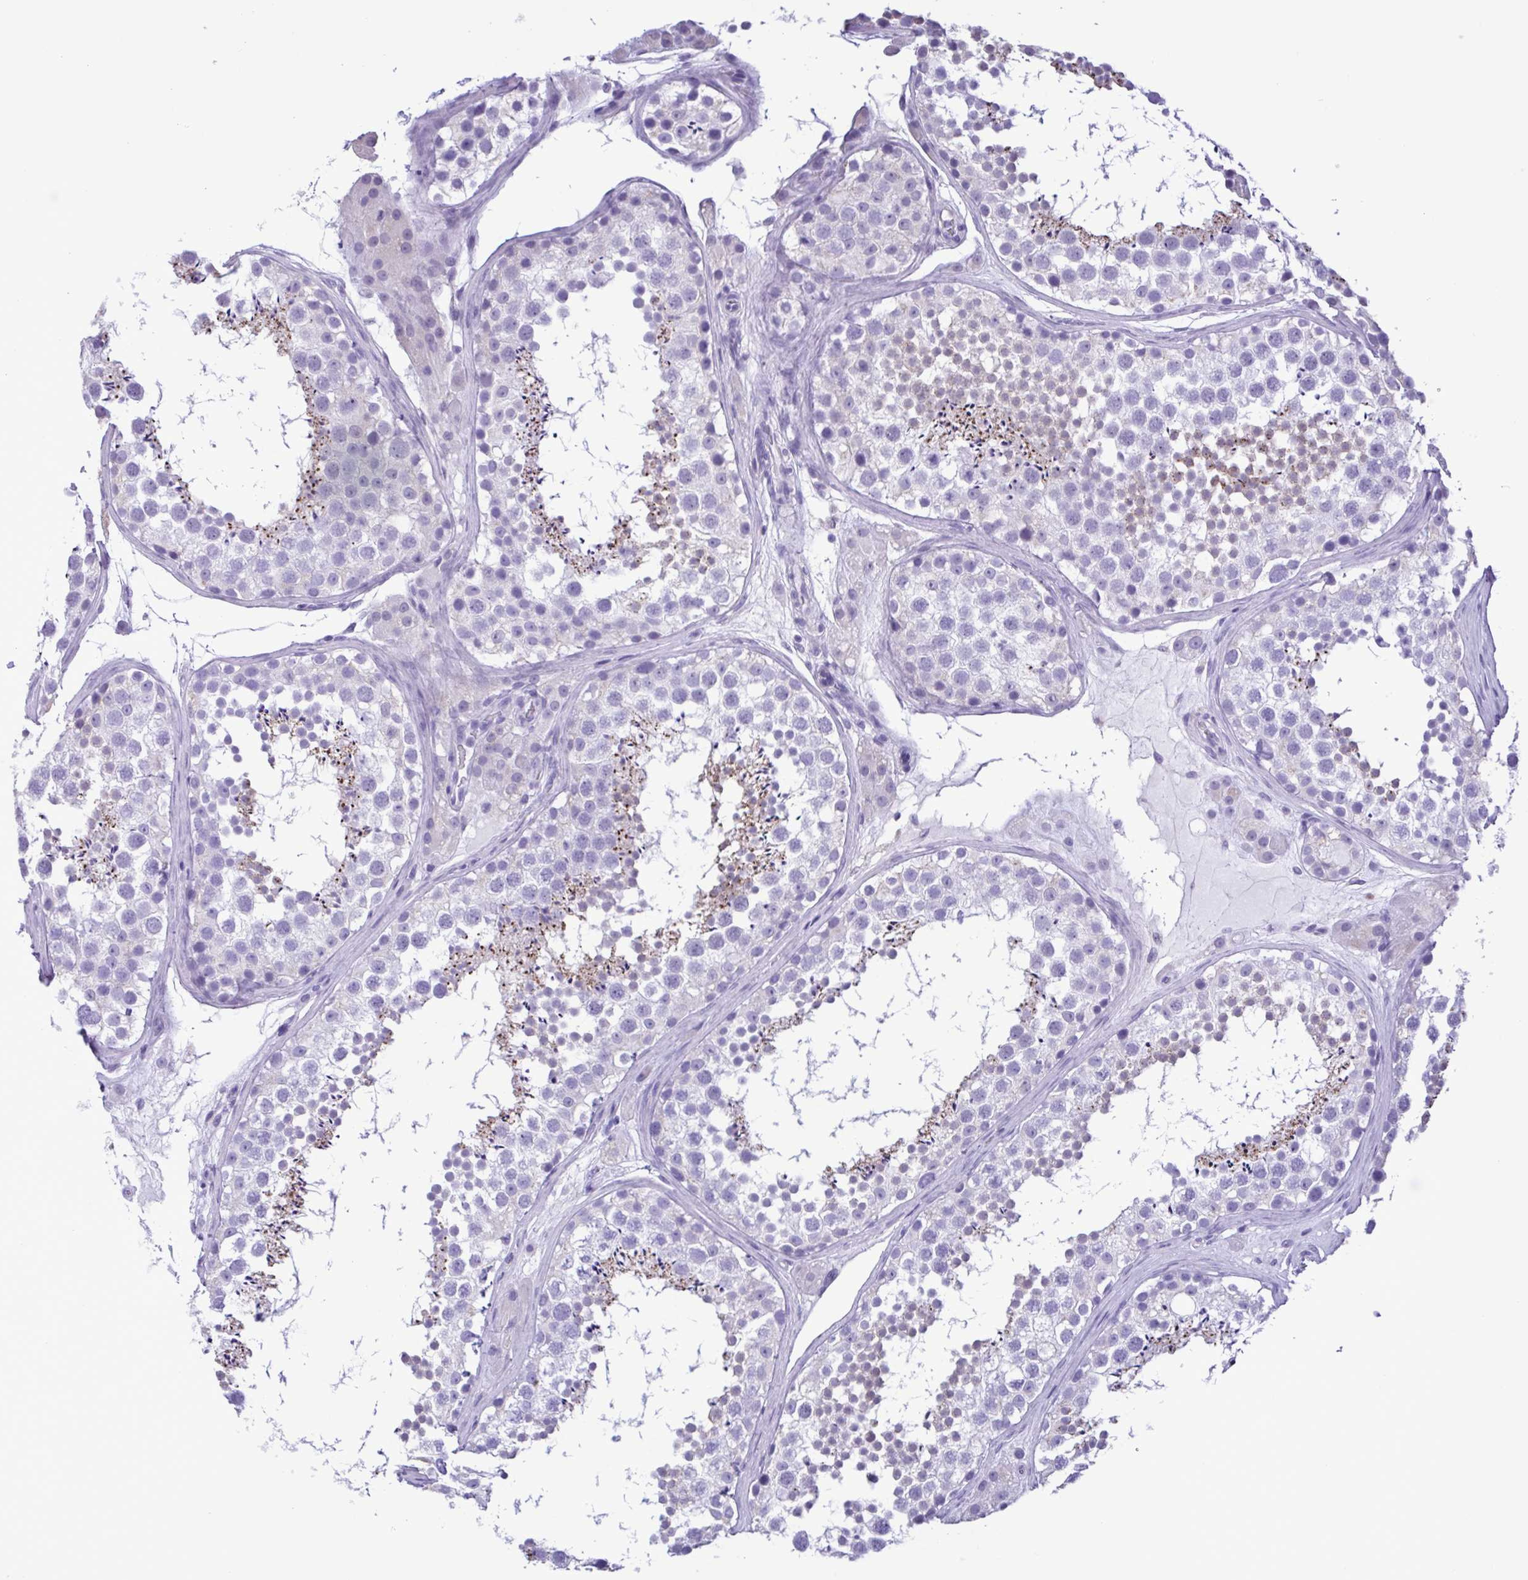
{"staining": {"intensity": "moderate", "quantity": "<25%", "location": "cytoplasmic/membranous"}, "tissue": "testis", "cell_type": "Cells in seminiferous ducts", "image_type": "normal", "snomed": [{"axis": "morphology", "description": "Normal tissue, NOS"}, {"axis": "topography", "description": "Testis"}], "caption": "Immunohistochemistry histopathology image of unremarkable testis: human testis stained using IHC exhibits low levels of moderate protein expression localized specifically in the cytoplasmic/membranous of cells in seminiferous ducts, appearing as a cytoplasmic/membranous brown color.", "gene": "CBY2", "patient": {"sex": "male", "age": 41}}